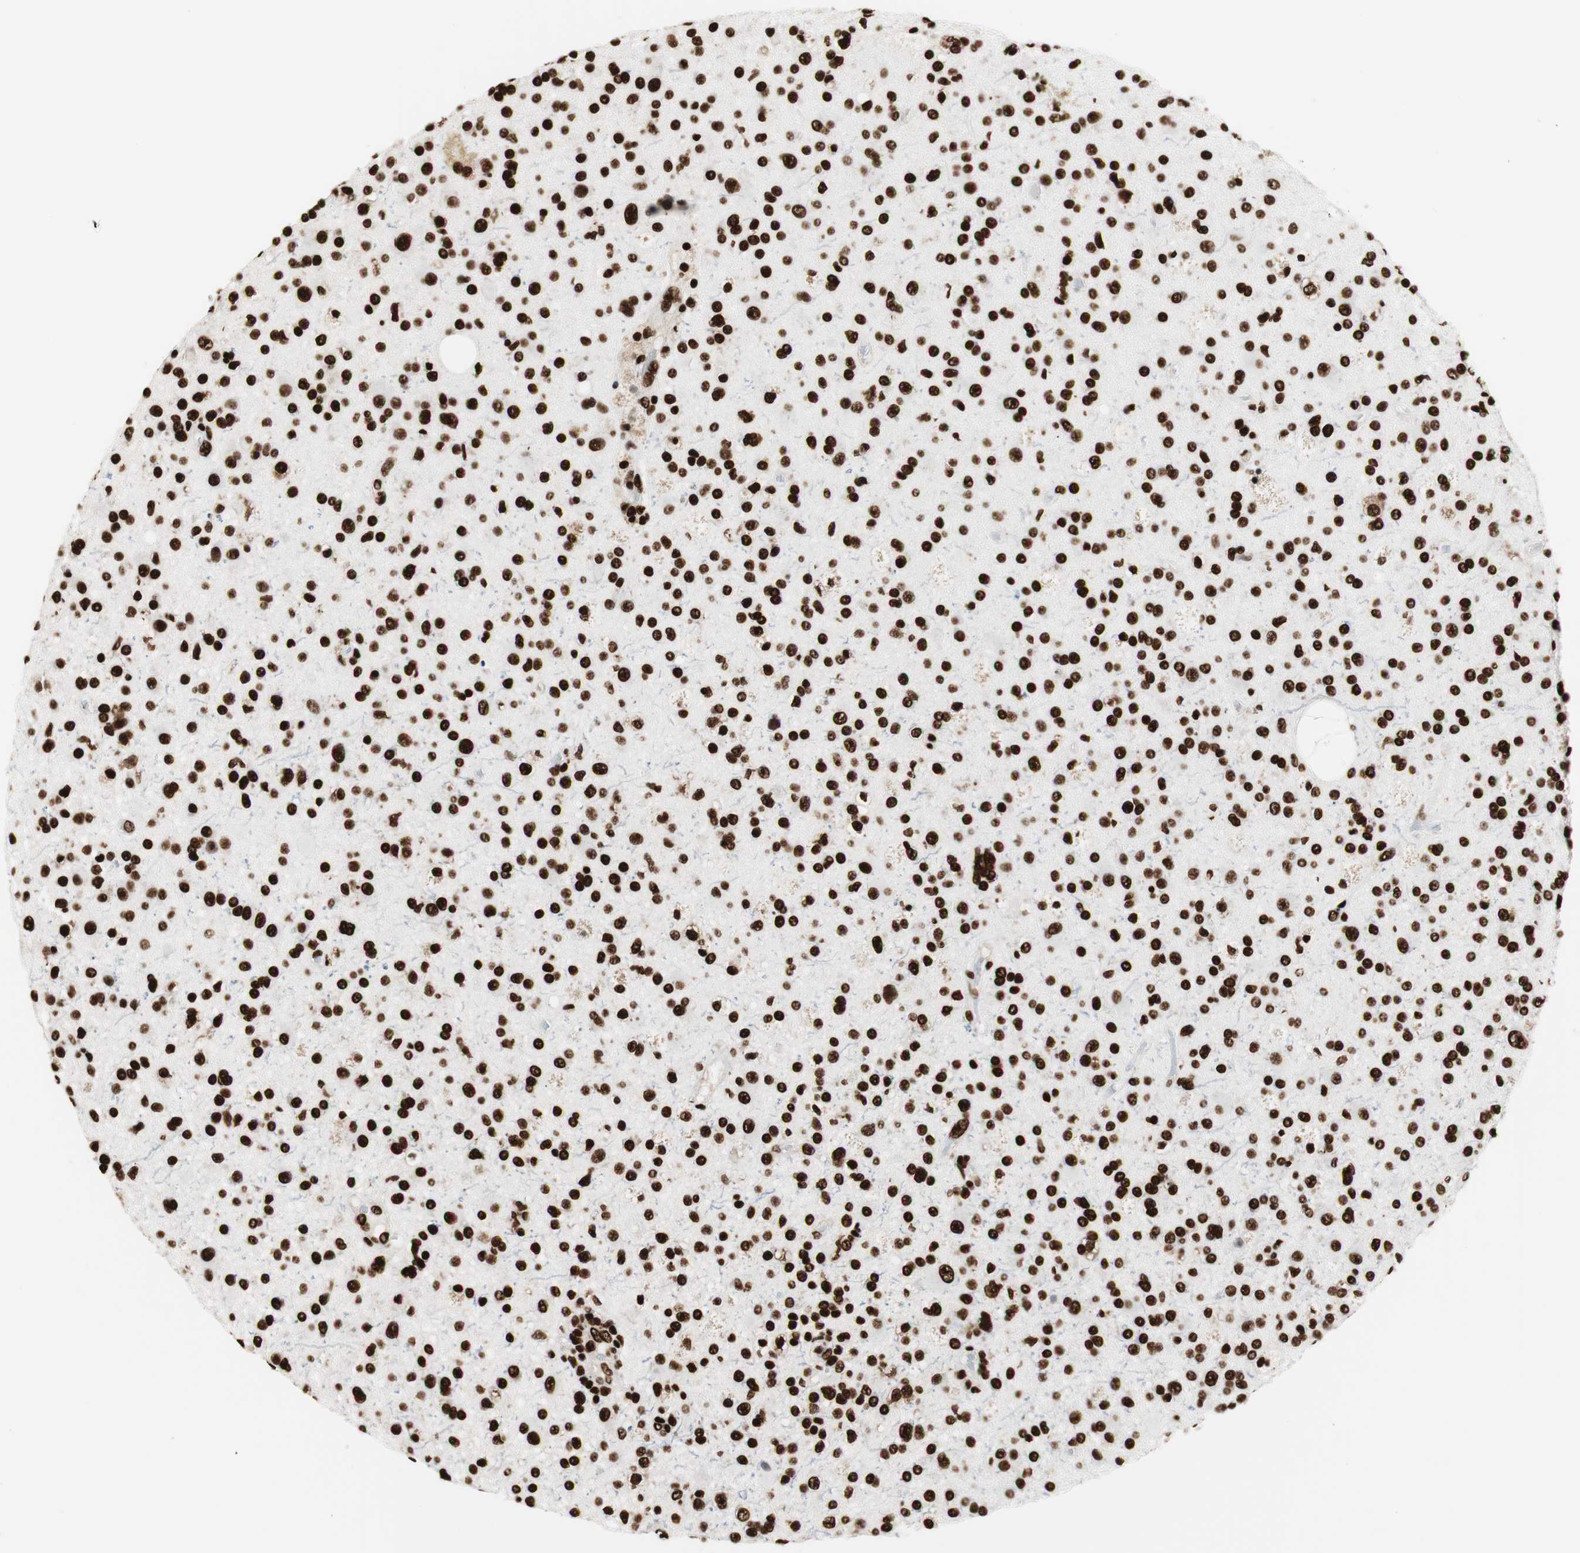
{"staining": {"intensity": "strong", "quantity": ">75%", "location": "nuclear"}, "tissue": "glioma", "cell_type": "Tumor cells", "image_type": "cancer", "snomed": [{"axis": "morphology", "description": "Glioma, malignant, High grade"}, {"axis": "topography", "description": "Brain"}], "caption": "Human malignant high-grade glioma stained for a protein (brown) shows strong nuclear positive expression in approximately >75% of tumor cells.", "gene": "MTA2", "patient": {"sex": "male", "age": 33}}